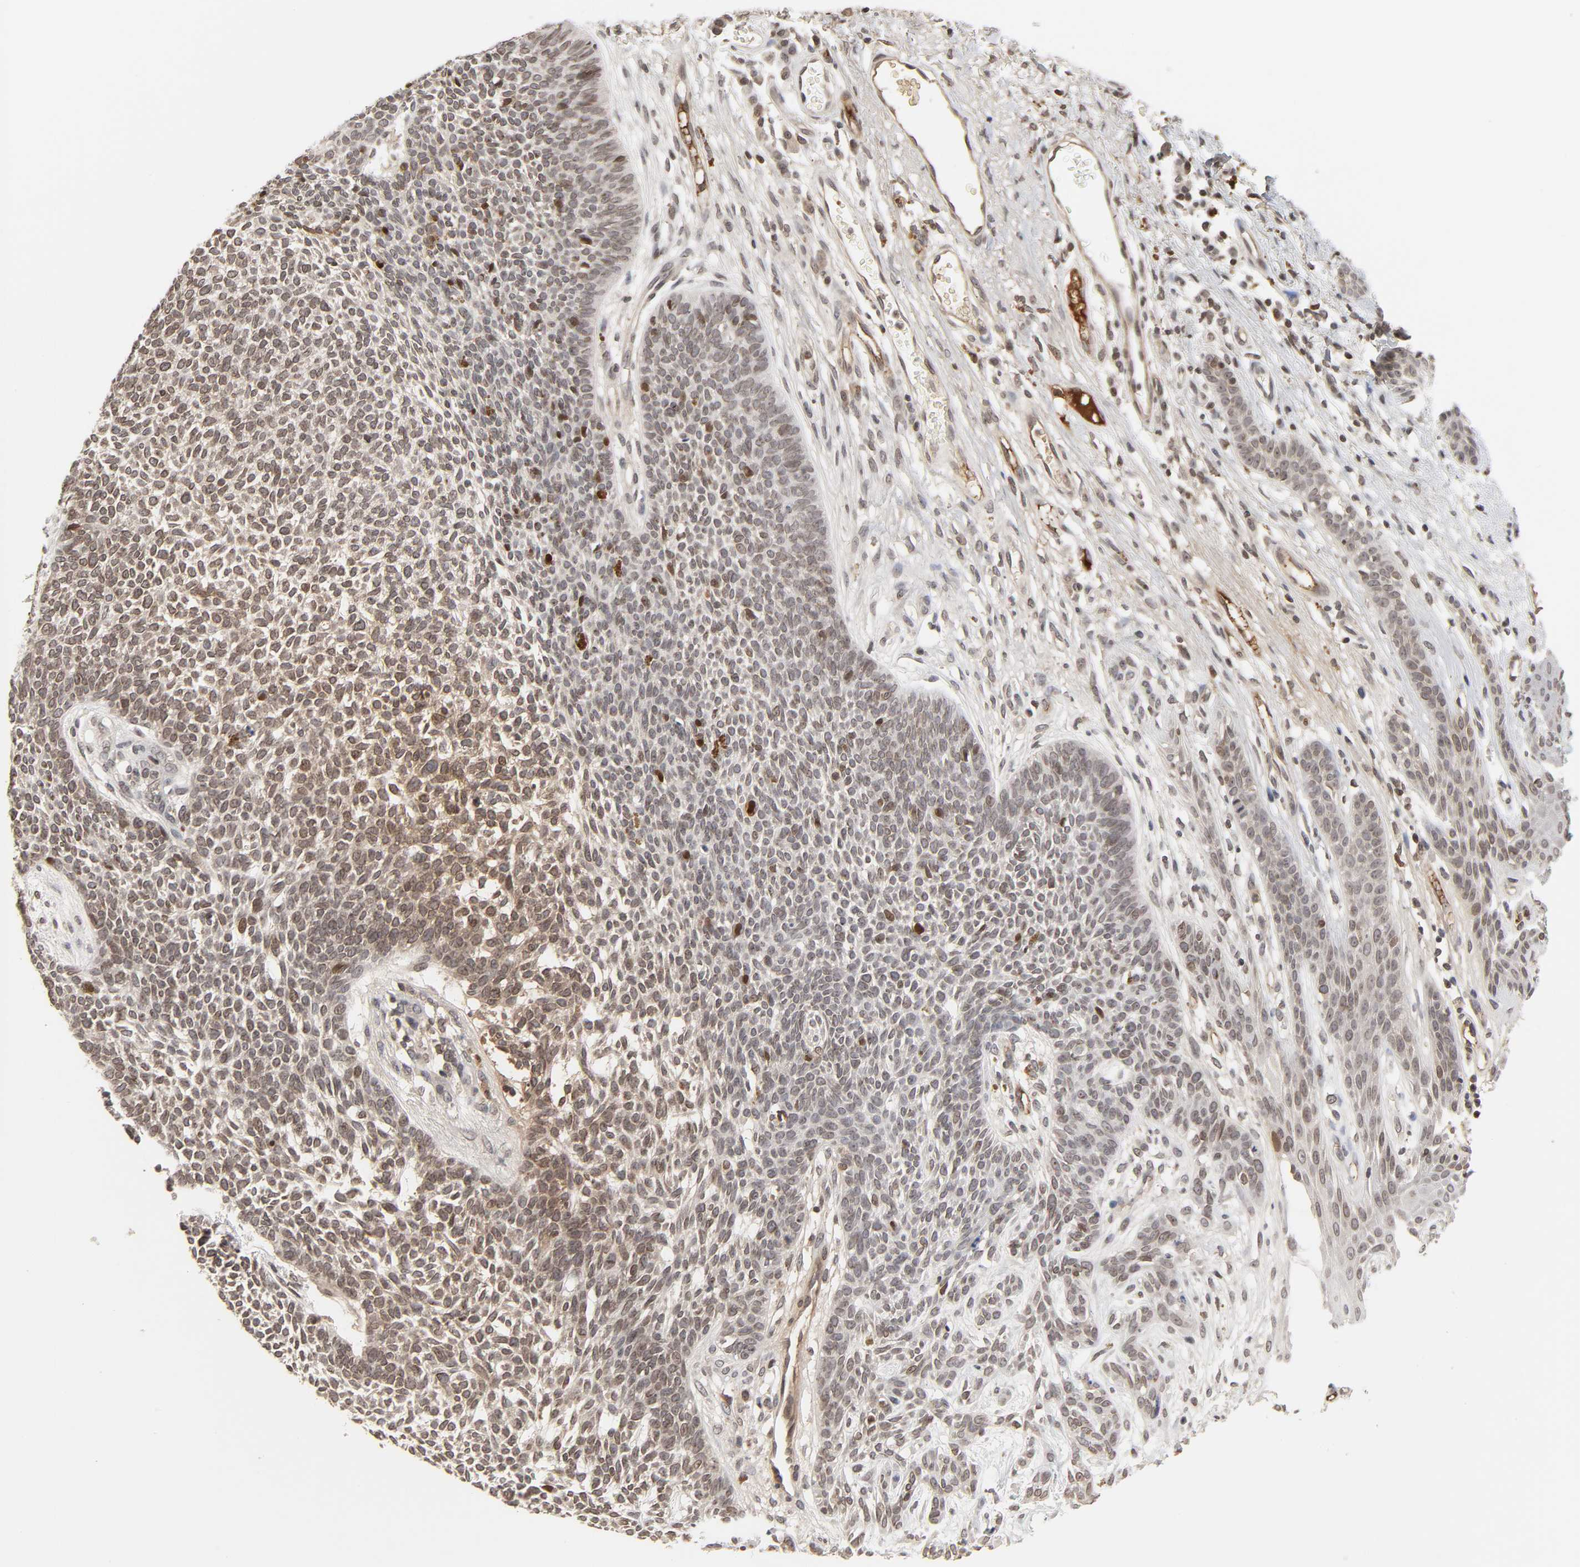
{"staining": {"intensity": "moderate", "quantity": ">75%", "location": "nuclear"}, "tissue": "skin cancer", "cell_type": "Tumor cells", "image_type": "cancer", "snomed": [{"axis": "morphology", "description": "Basal cell carcinoma"}, {"axis": "topography", "description": "Skin"}], "caption": "About >75% of tumor cells in skin cancer display moderate nuclear protein positivity as visualized by brown immunohistochemical staining.", "gene": "CPN2", "patient": {"sex": "female", "age": 84}}